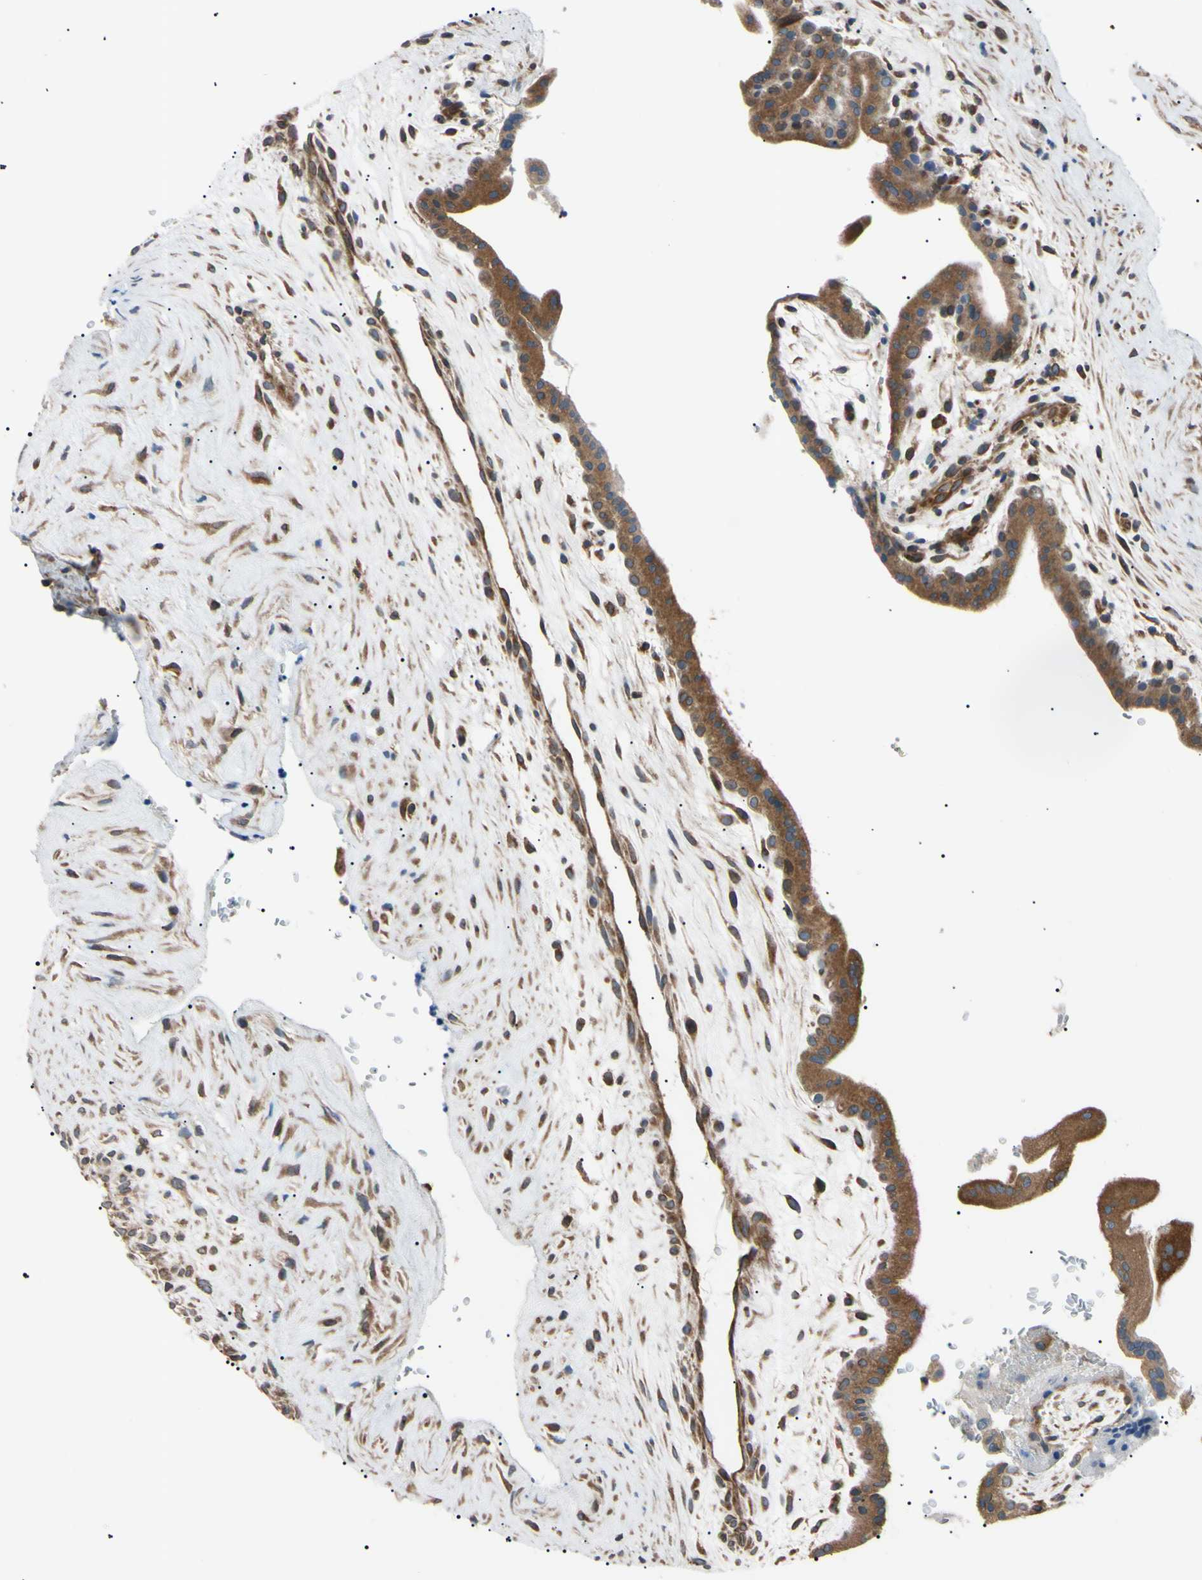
{"staining": {"intensity": "strong", "quantity": ">75%", "location": "cytoplasmic/membranous"}, "tissue": "placenta", "cell_type": "Trophoblastic cells", "image_type": "normal", "snomed": [{"axis": "morphology", "description": "Normal tissue, NOS"}, {"axis": "topography", "description": "Placenta"}], "caption": "Immunohistochemical staining of benign human placenta demonstrates high levels of strong cytoplasmic/membranous expression in about >75% of trophoblastic cells.", "gene": "VAPA", "patient": {"sex": "female", "age": 35}}